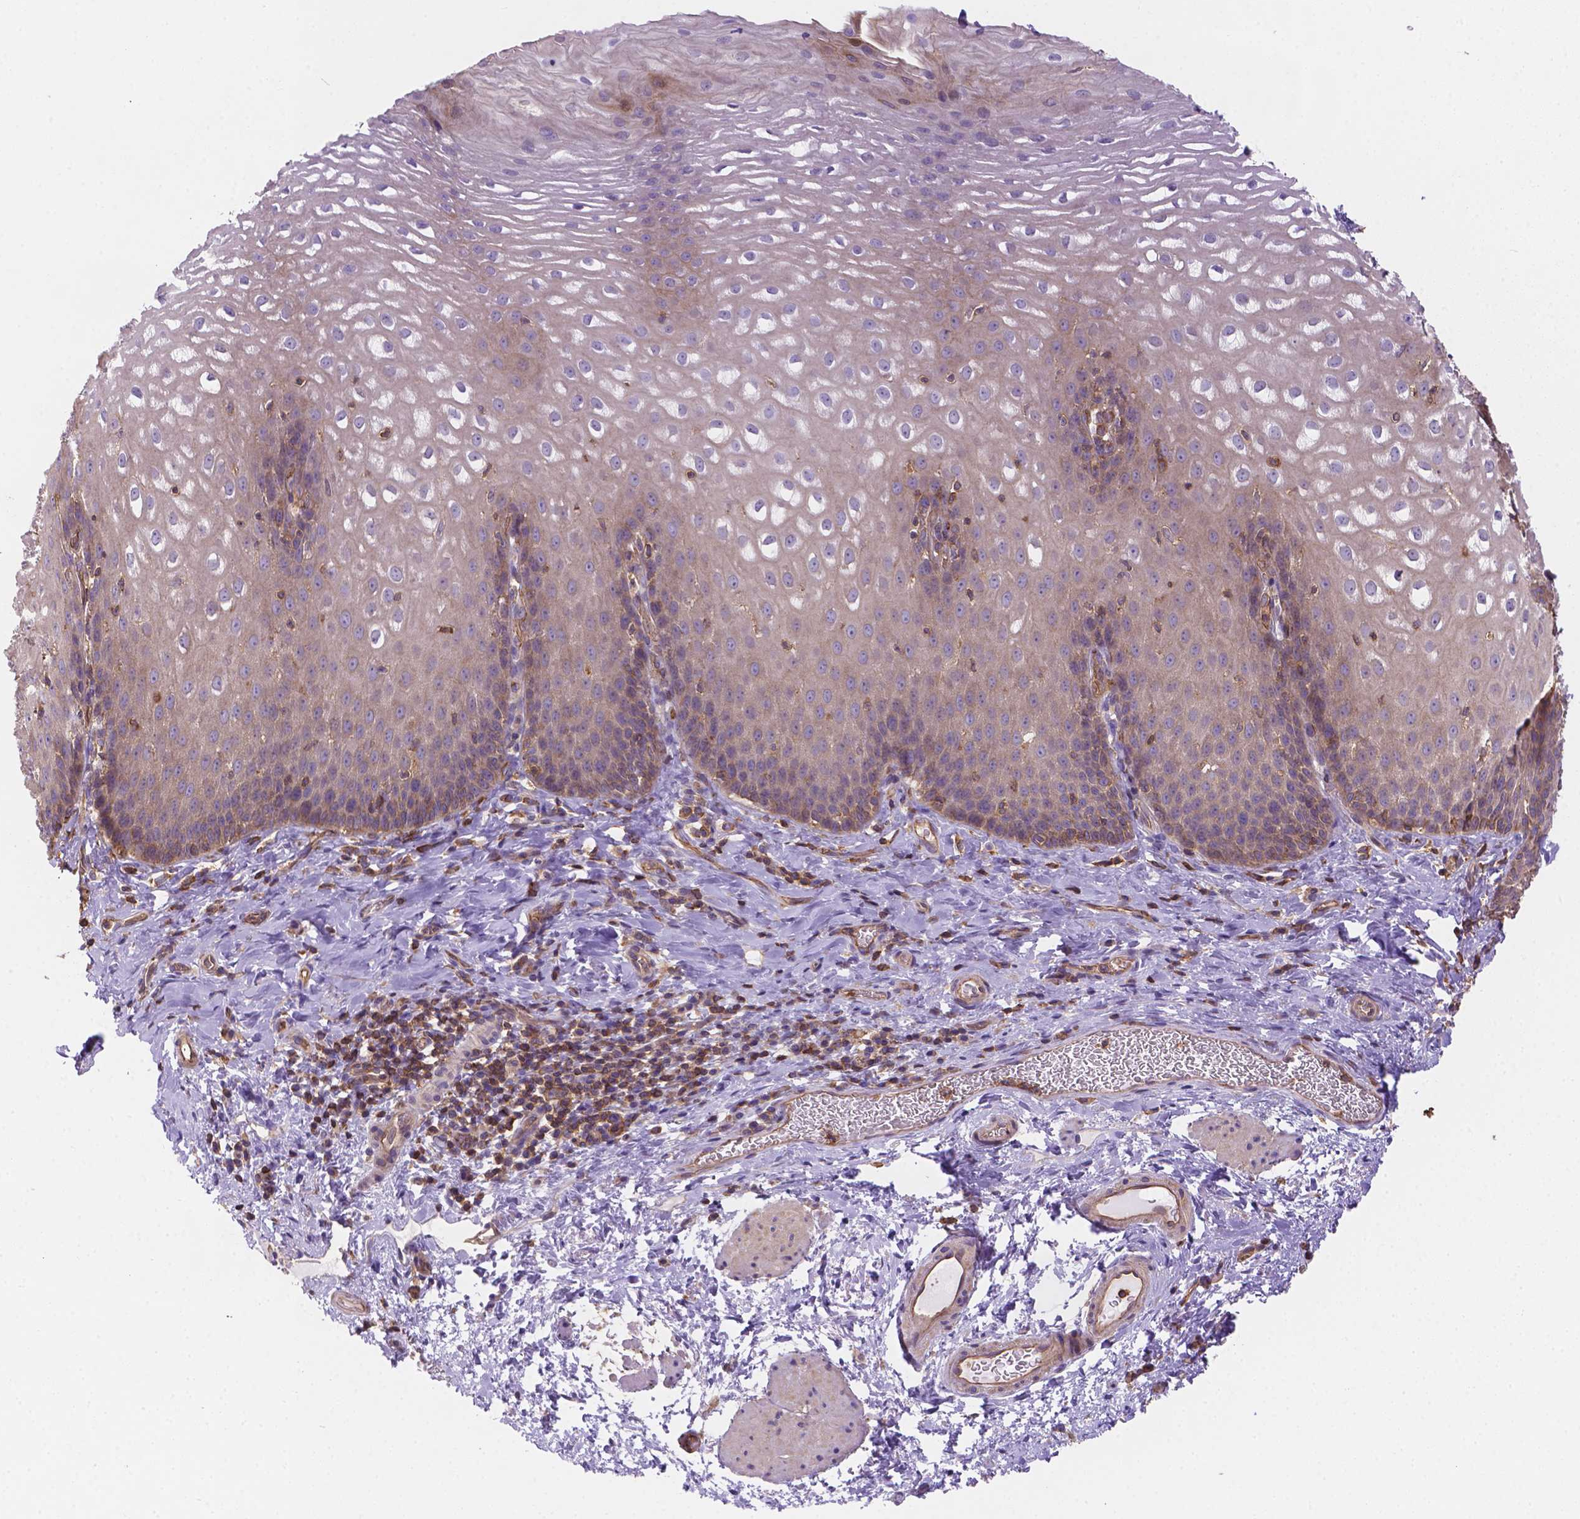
{"staining": {"intensity": "negative", "quantity": "none", "location": "none"}, "tissue": "esophagus", "cell_type": "Squamous epithelial cells", "image_type": "normal", "snomed": [{"axis": "morphology", "description": "Normal tissue, NOS"}, {"axis": "topography", "description": "Esophagus"}], "caption": "Immunohistochemistry image of normal esophagus: esophagus stained with DAB (3,3'-diaminobenzidine) shows no significant protein positivity in squamous epithelial cells.", "gene": "DMWD", "patient": {"sex": "male", "age": 68}}